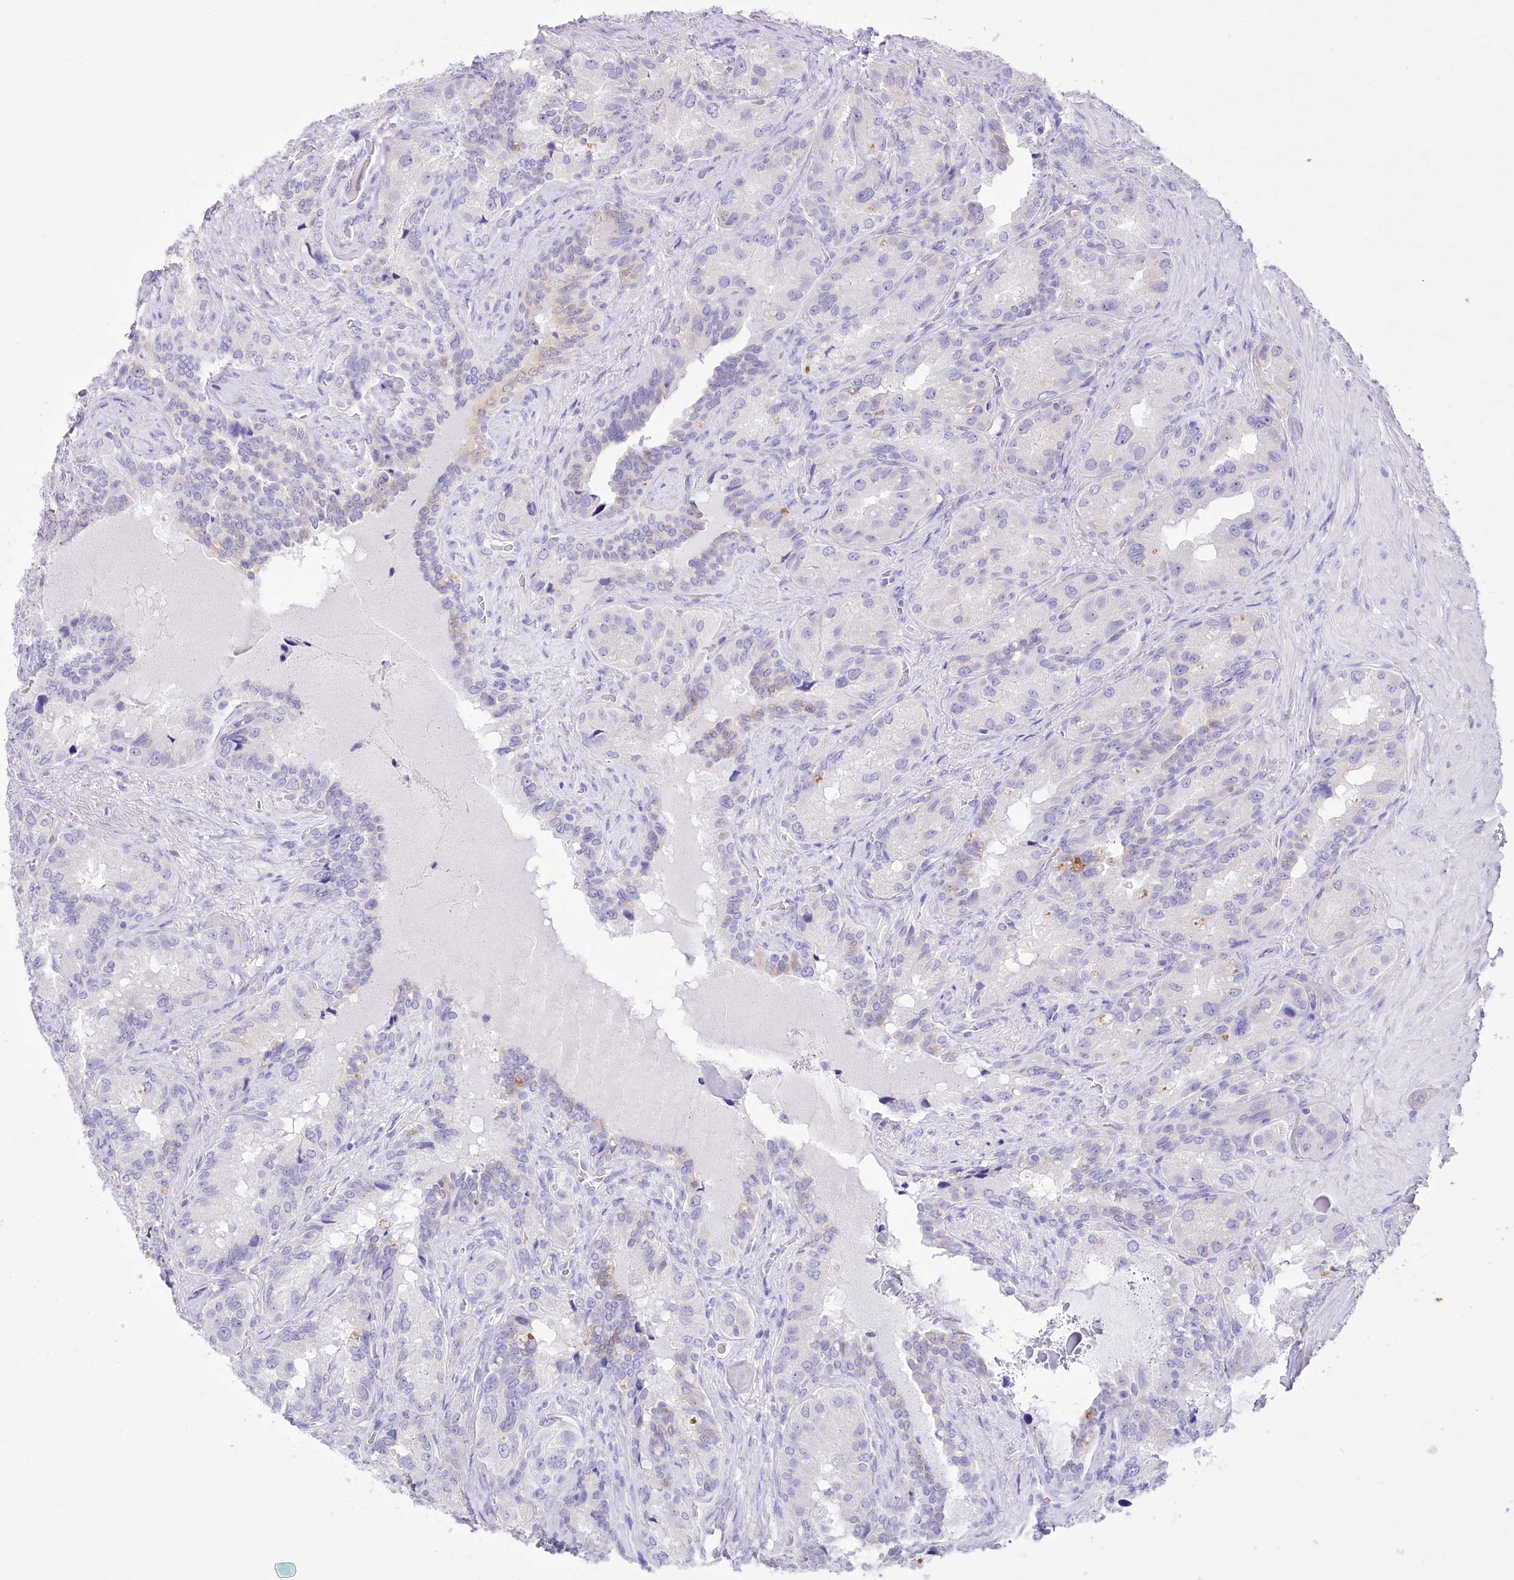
{"staining": {"intensity": "negative", "quantity": "none", "location": "none"}, "tissue": "seminal vesicle", "cell_type": "Glandular cells", "image_type": "normal", "snomed": [{"axis": "morphology", "description": "Normal tissue, NOS"}, {"axis": "topography", "description": "Seminal veicle"}, {"axis": "topography", "description": "Peripheral nerve tissue"}], "caption": "An IHC photomicrograph of unremarkable seminal vesicle is shown. There is no staining in glandular cells of seminal vesicle.", "gene": "PBLD", "patient": {"sex": "male", "age": 67}}